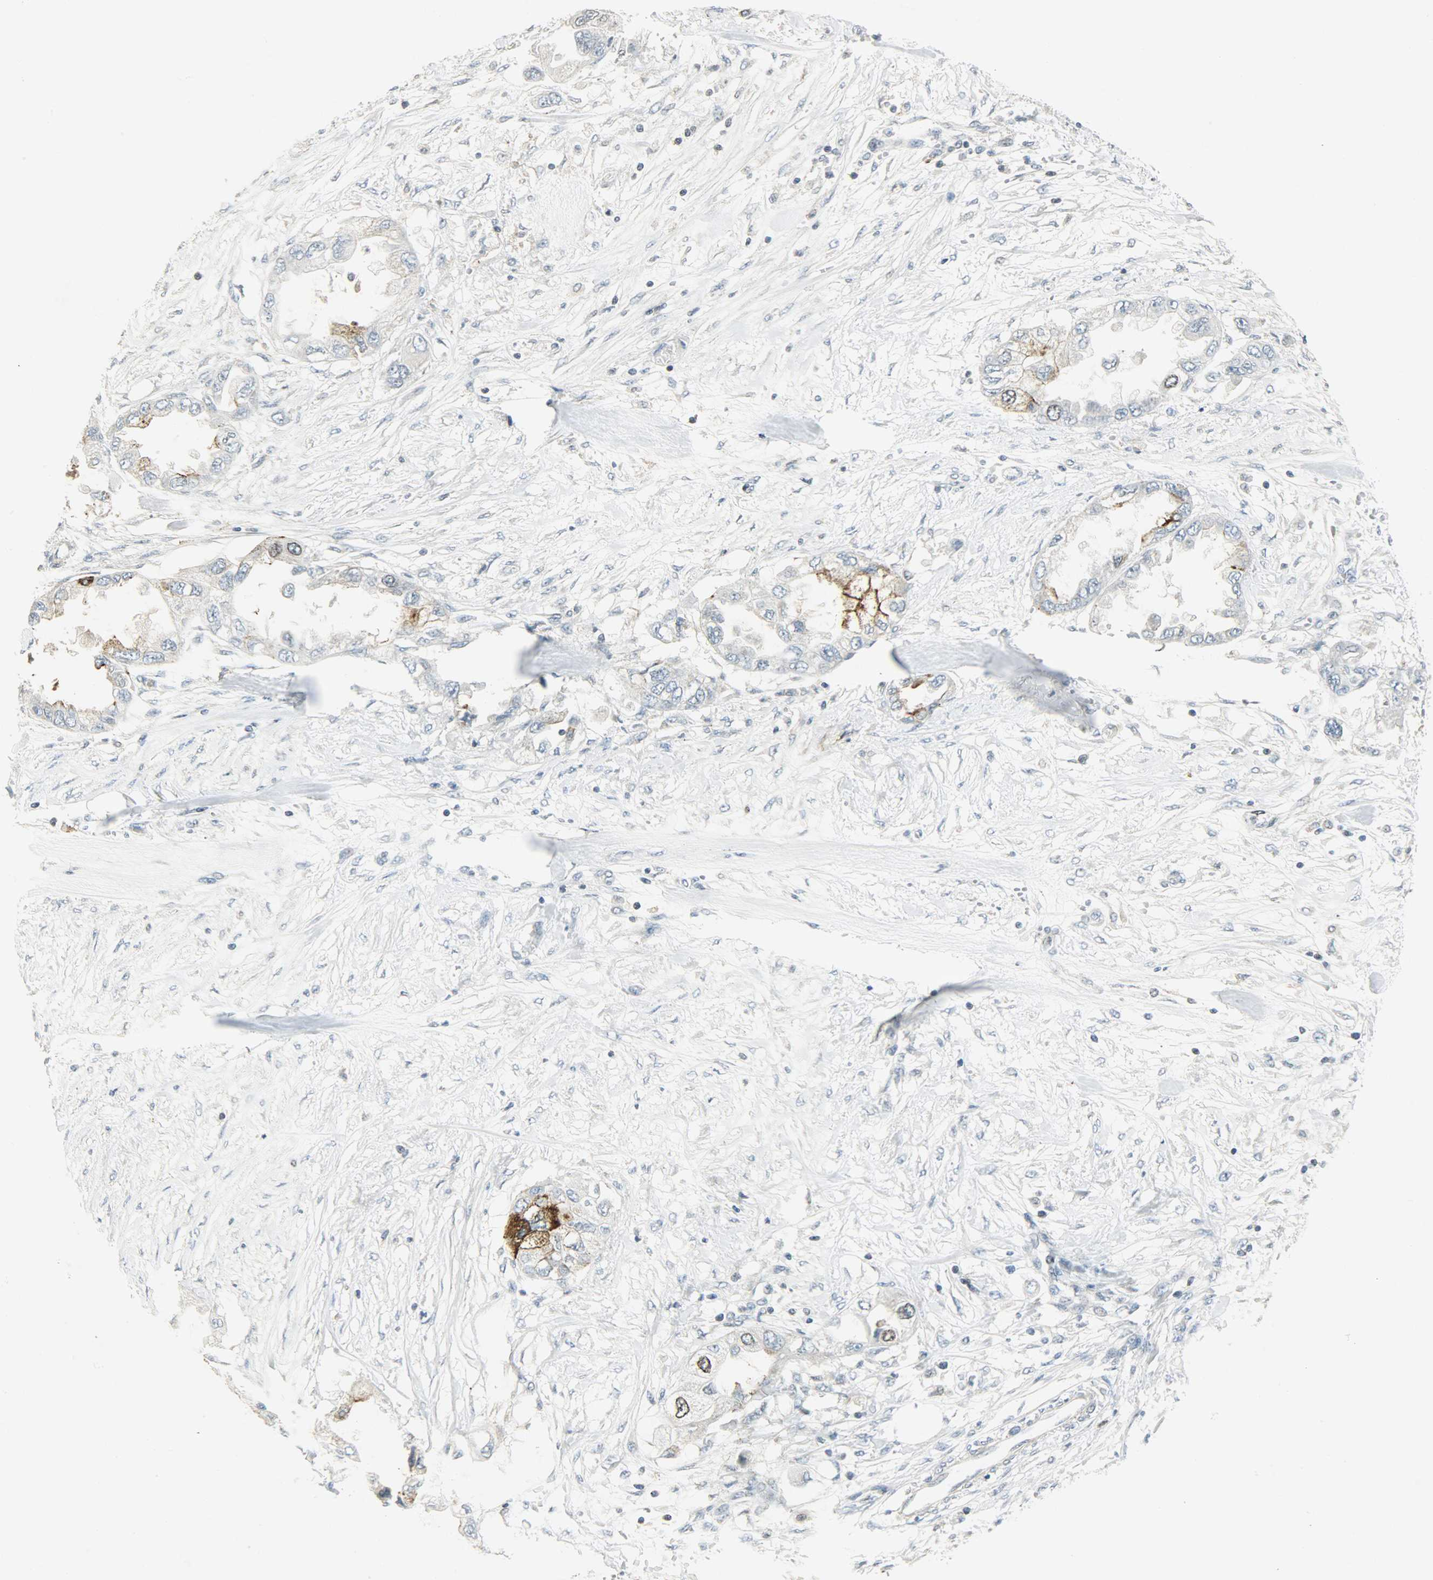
{"staining": {"intensity": "strong", "quantity": "<25%", "location": "cytoplasmic/membranous,nuclear"}, "tissue": "endometrial cancer", "cell_type": "Tumor cells", "image_type": "cancer", "snomed": [{"axis": "morphology", "description": "Adenocarcinoma, NOS"}, {"axis": "topography", "description": "Endometrium"}], "caption": "Adenocarcinoma (endometrial) was stained to show a protein in brown. There is medium levels of strong cytoplasmic/membranous and nuclear staining in about <25% of tumor cells.", "gene": "AURKB", "patient": {"sex": "female", "age": 67}}